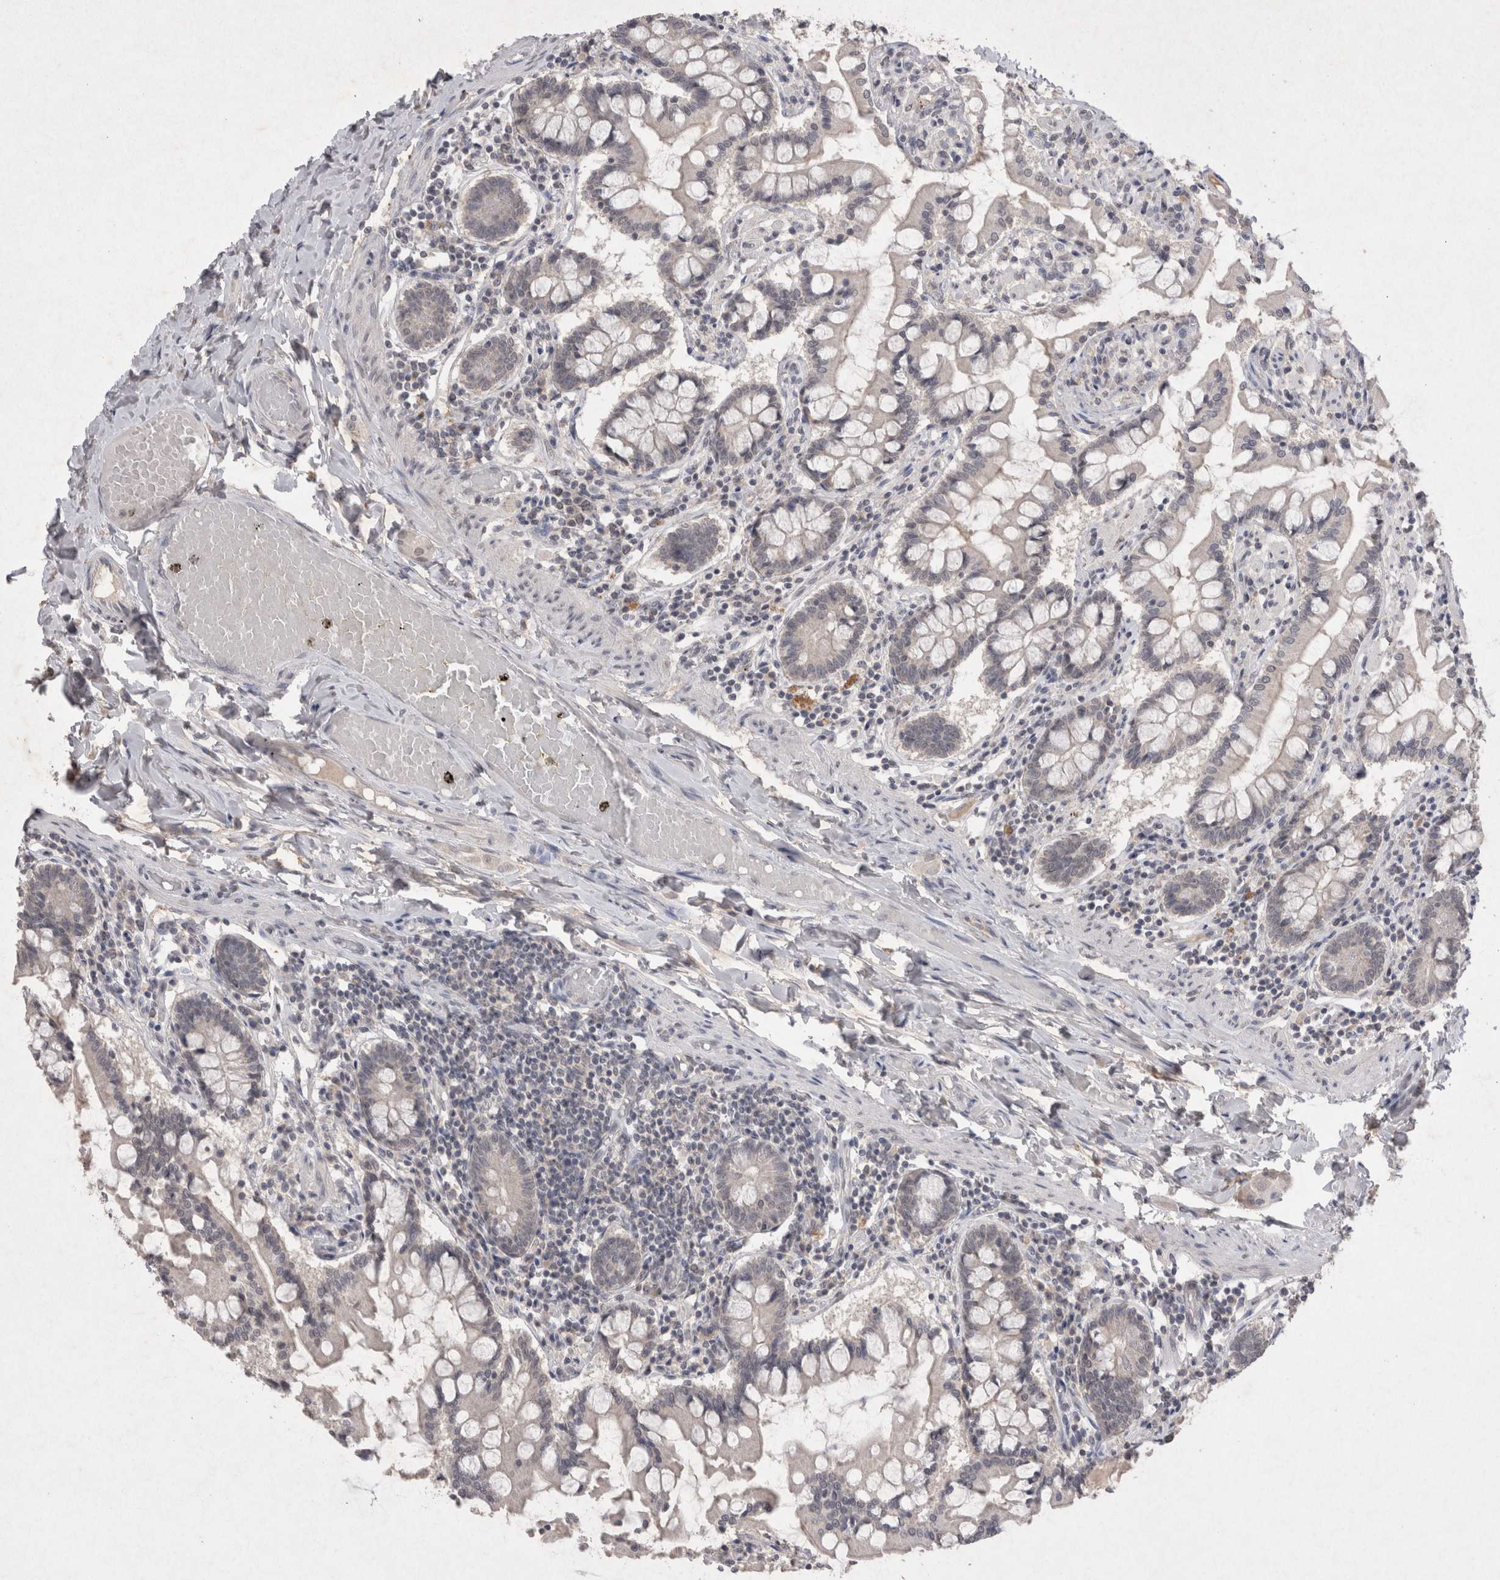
{"staining": {"intensity": "negative", "quantity": "none", "location": "none"}, "tissue": "small intestine", "cell_type": "Glandular cells", "image_type": "normal", "snomed": [{"axis": "morphology", "description": "Normal tissue, NOS"}, {"axis": "topography", "description": "Small intestine"}], "caption": "Small intestine stained for a protein using IHC exhibits no staining glandular cells.", "gene": "LYVE1", "patient": {"sex": "male", "age": 41}}